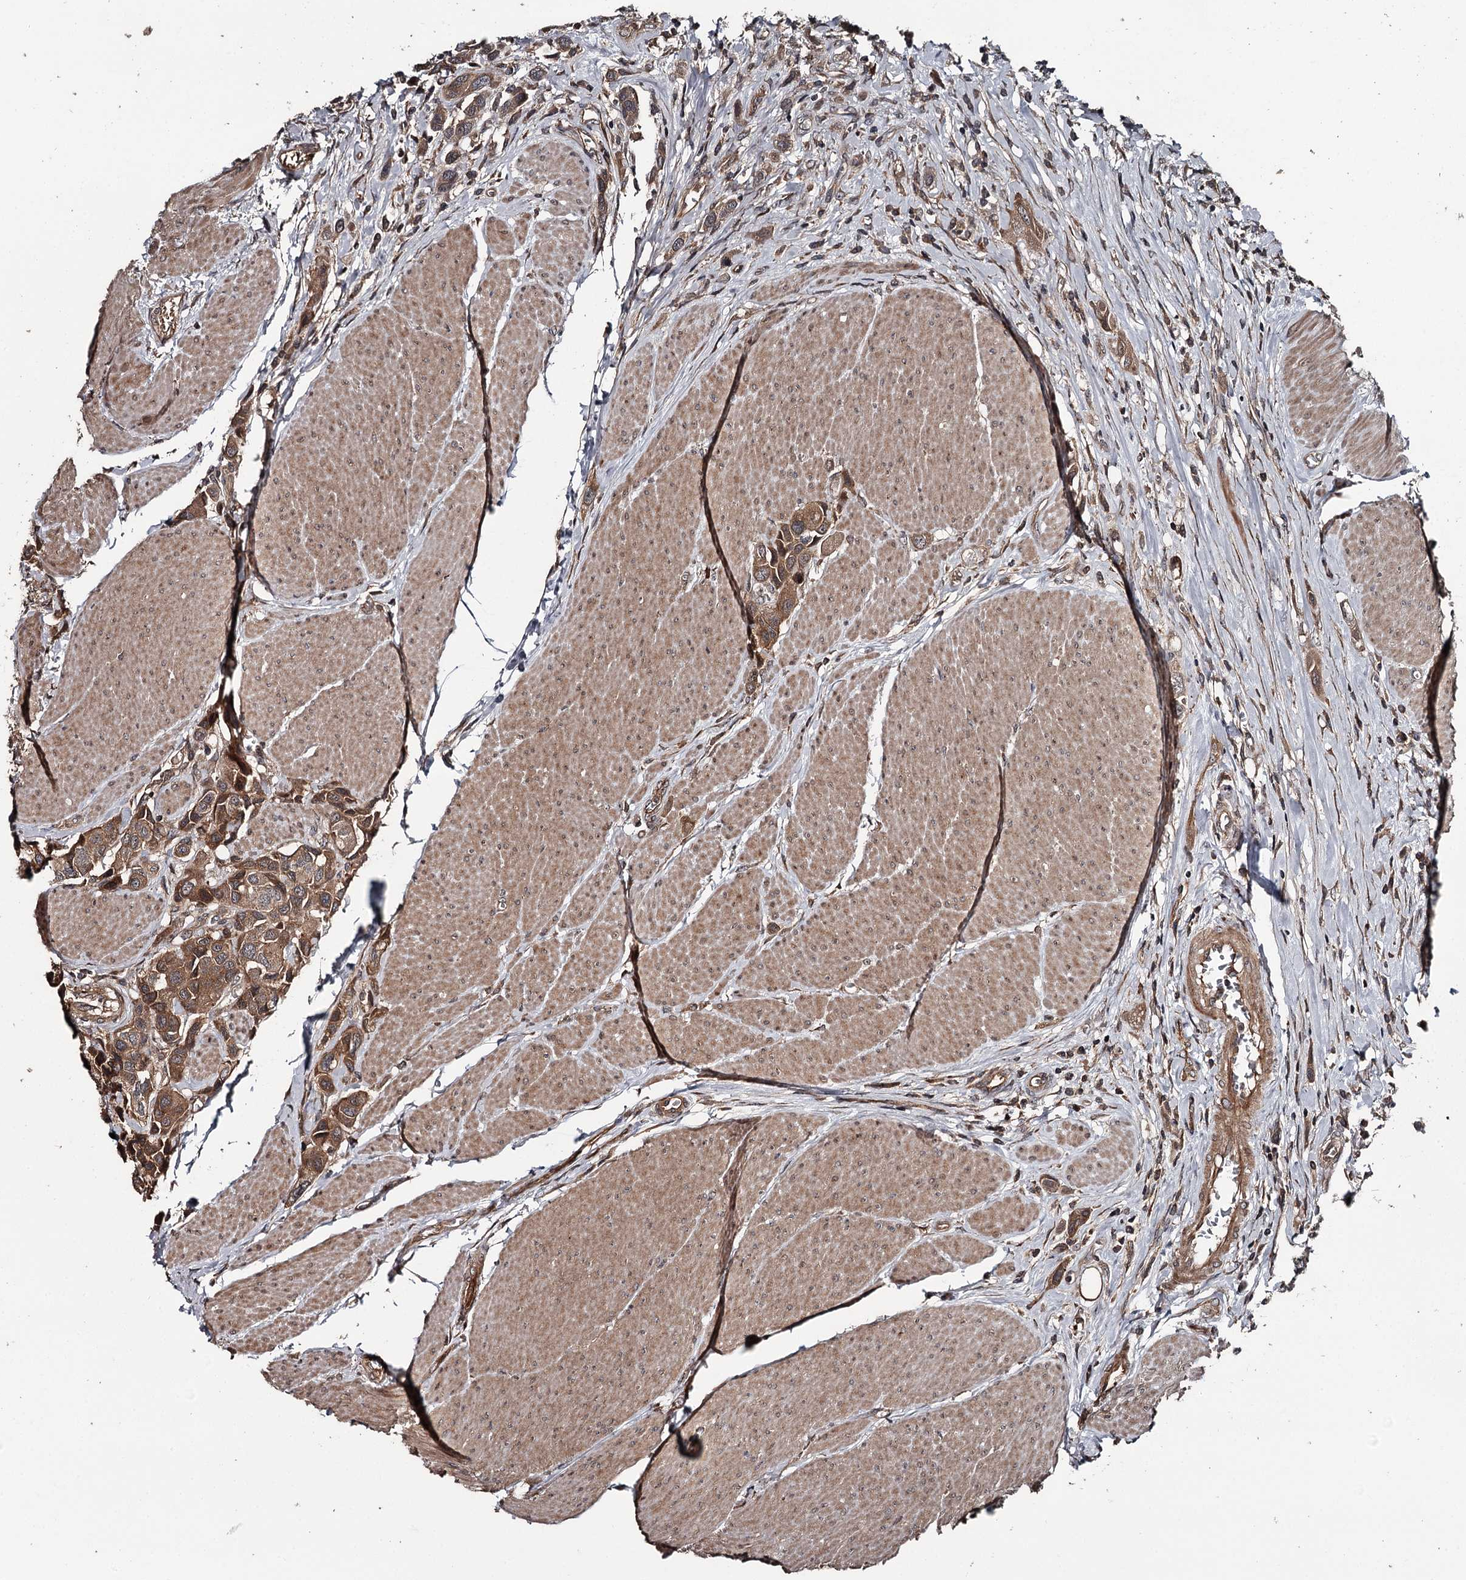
{"staining": {"intensity": "moderate", "quantity": ">75%", "location": "cytoplasmic/membranous"}, "tissue": "urothelial cancer", "cell_type": "Tumor cells", "image_type": "cancer", "snomed": [{"axis": "morphology", "description": "Urothelial carcinoma, High grade"}, {"axis": "topography", "description": "Urinary bladder"}], "caption": "Immunohistochemical staining of high-grade urothelial carcinoma shows moderate cytoplasmic/membranous protein expression in about >75% of tumor cells.", "gene": "RAB21", "patient": {"sex": "male", "age": 50}}